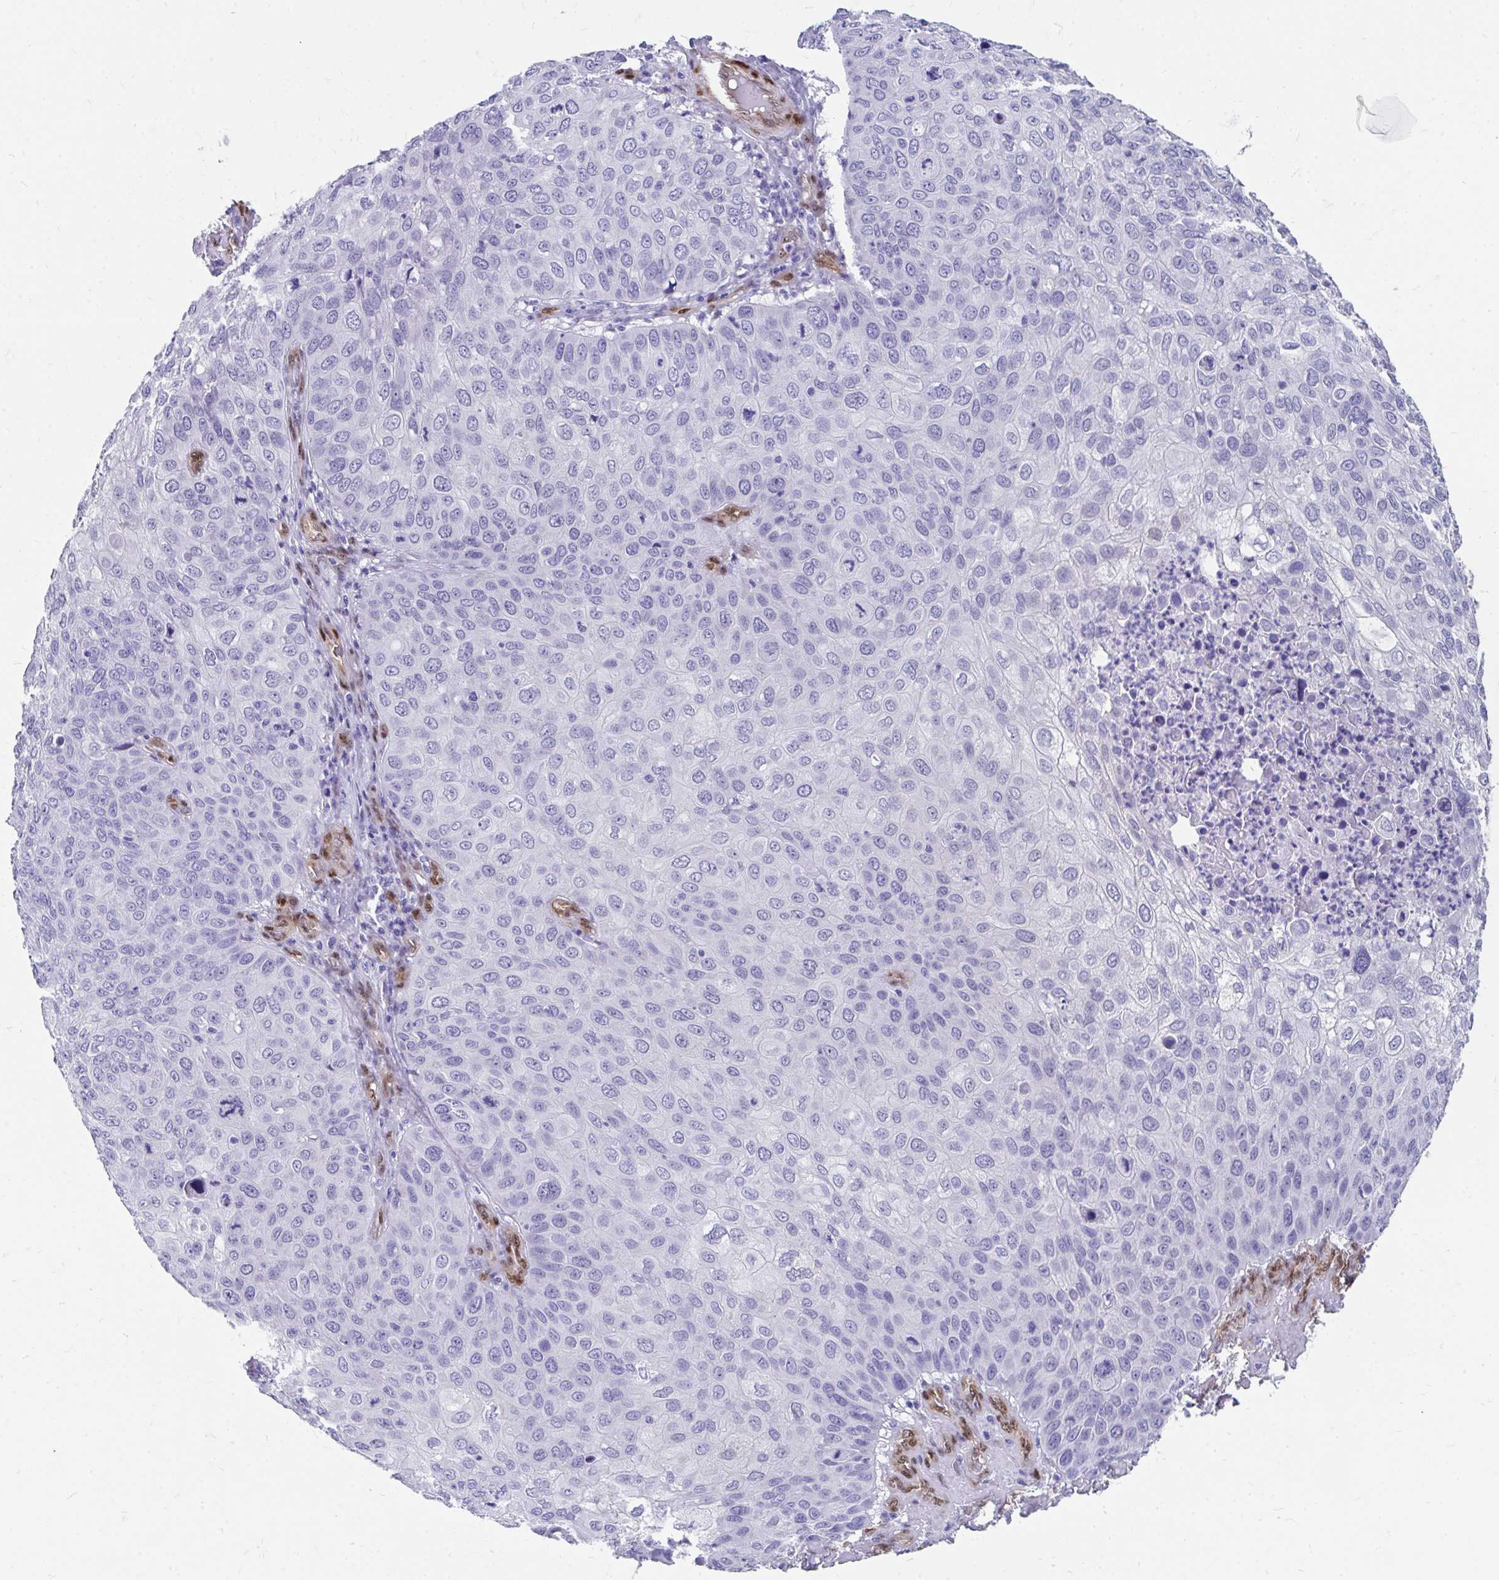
{"staining": {"intensity": "negative", "quantity": "none", "location": "none"}, "tissue": "skin cancer", "cell_type": "Tumor cells", "image_type": "cancer", "snomed": [{"axis": "morphology", "description": "Squamous cell carcinoma, NOS"}, {"axis": "topography", "description": "Skin"}], "caption": "Tumor cells are negative for brown protein staining in skin squamous cell carcinoma.", "gene": "RBPMS", "patient": {"sex": "male", "age": 87}}